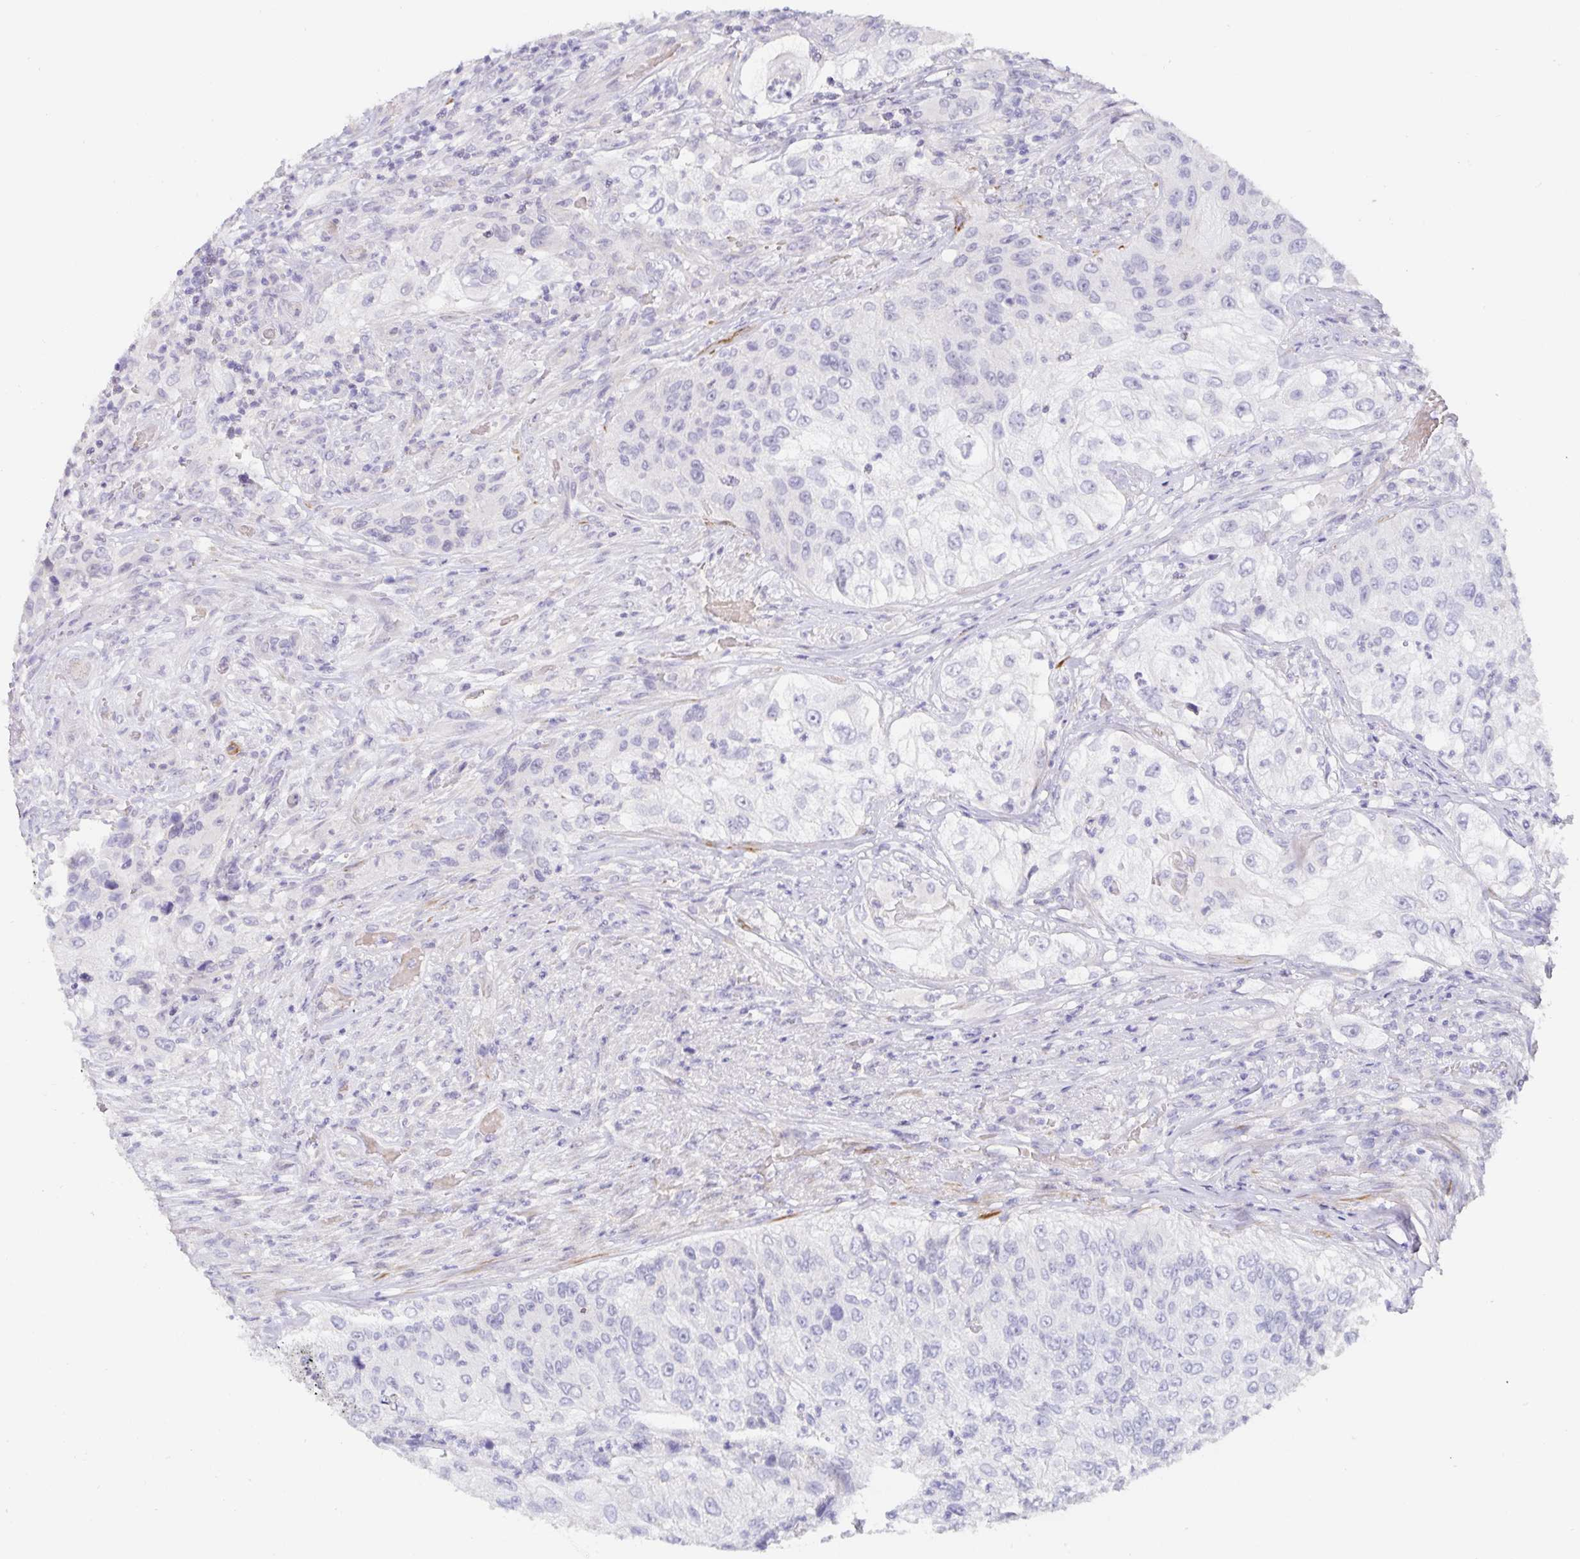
{"staining": {"intensity": "negative", "quantity": "none", "location": "none"}, "tissue": "urothelial cancer", "cell_type": "Tumor cells", "image_type": "cancer", "snomed": [{"axis": "morphology", "description": "Urothelial carcinoma, High grade"}, {"axis": "topography", "description": "Urinary bladder"}], "caption": "DAB (3,3'-diaminobenzidine) immunohistochemical staining of high-grade urothelial carcinoma demonstrates no significant expression in tumor cells. Nuclei are stained in blue.", "gene": "PDX1", "patient": {"sex": "female", "age": 60}}